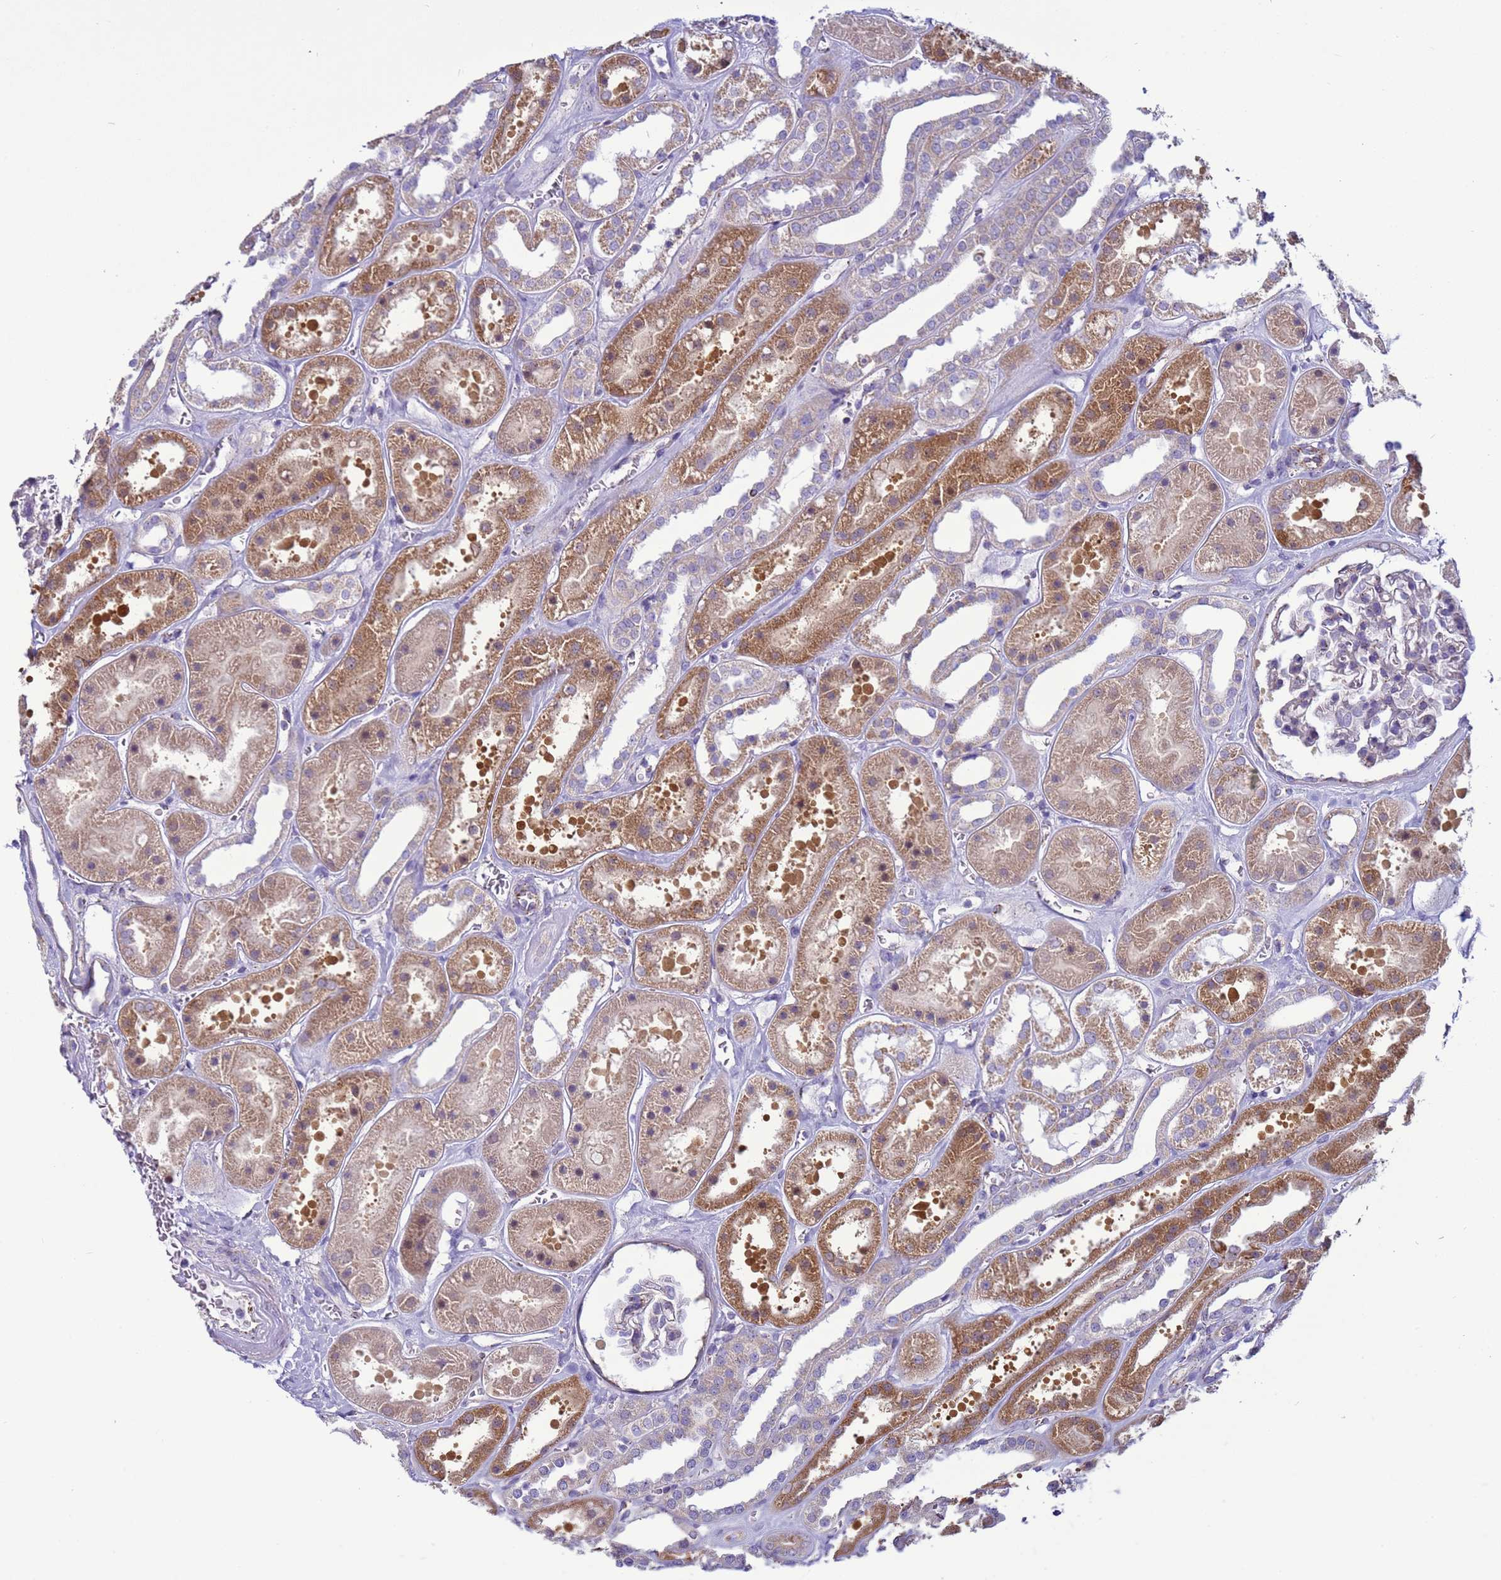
{"staining": {"intensity": "negative", "quantity": "none", "location": "none"}, "tissue": "kidney", "cell_type": "Cells in glomeruli", "image_type": "normal", "snomed": [{"axis": "morphology", "description": "Normal tissue, NOS"}, {"axis": "topography", "description": "Kidney"}], "caption": "Immunohistochemistry micrograph of benign kidney: kidney stained with DAB (3,3'-diaminobenzidine) exhibits no significant protein positivity in cells in glomeruli.", "gene": "HPCAL1", "patient": {"sex": "female", "age": 41}}